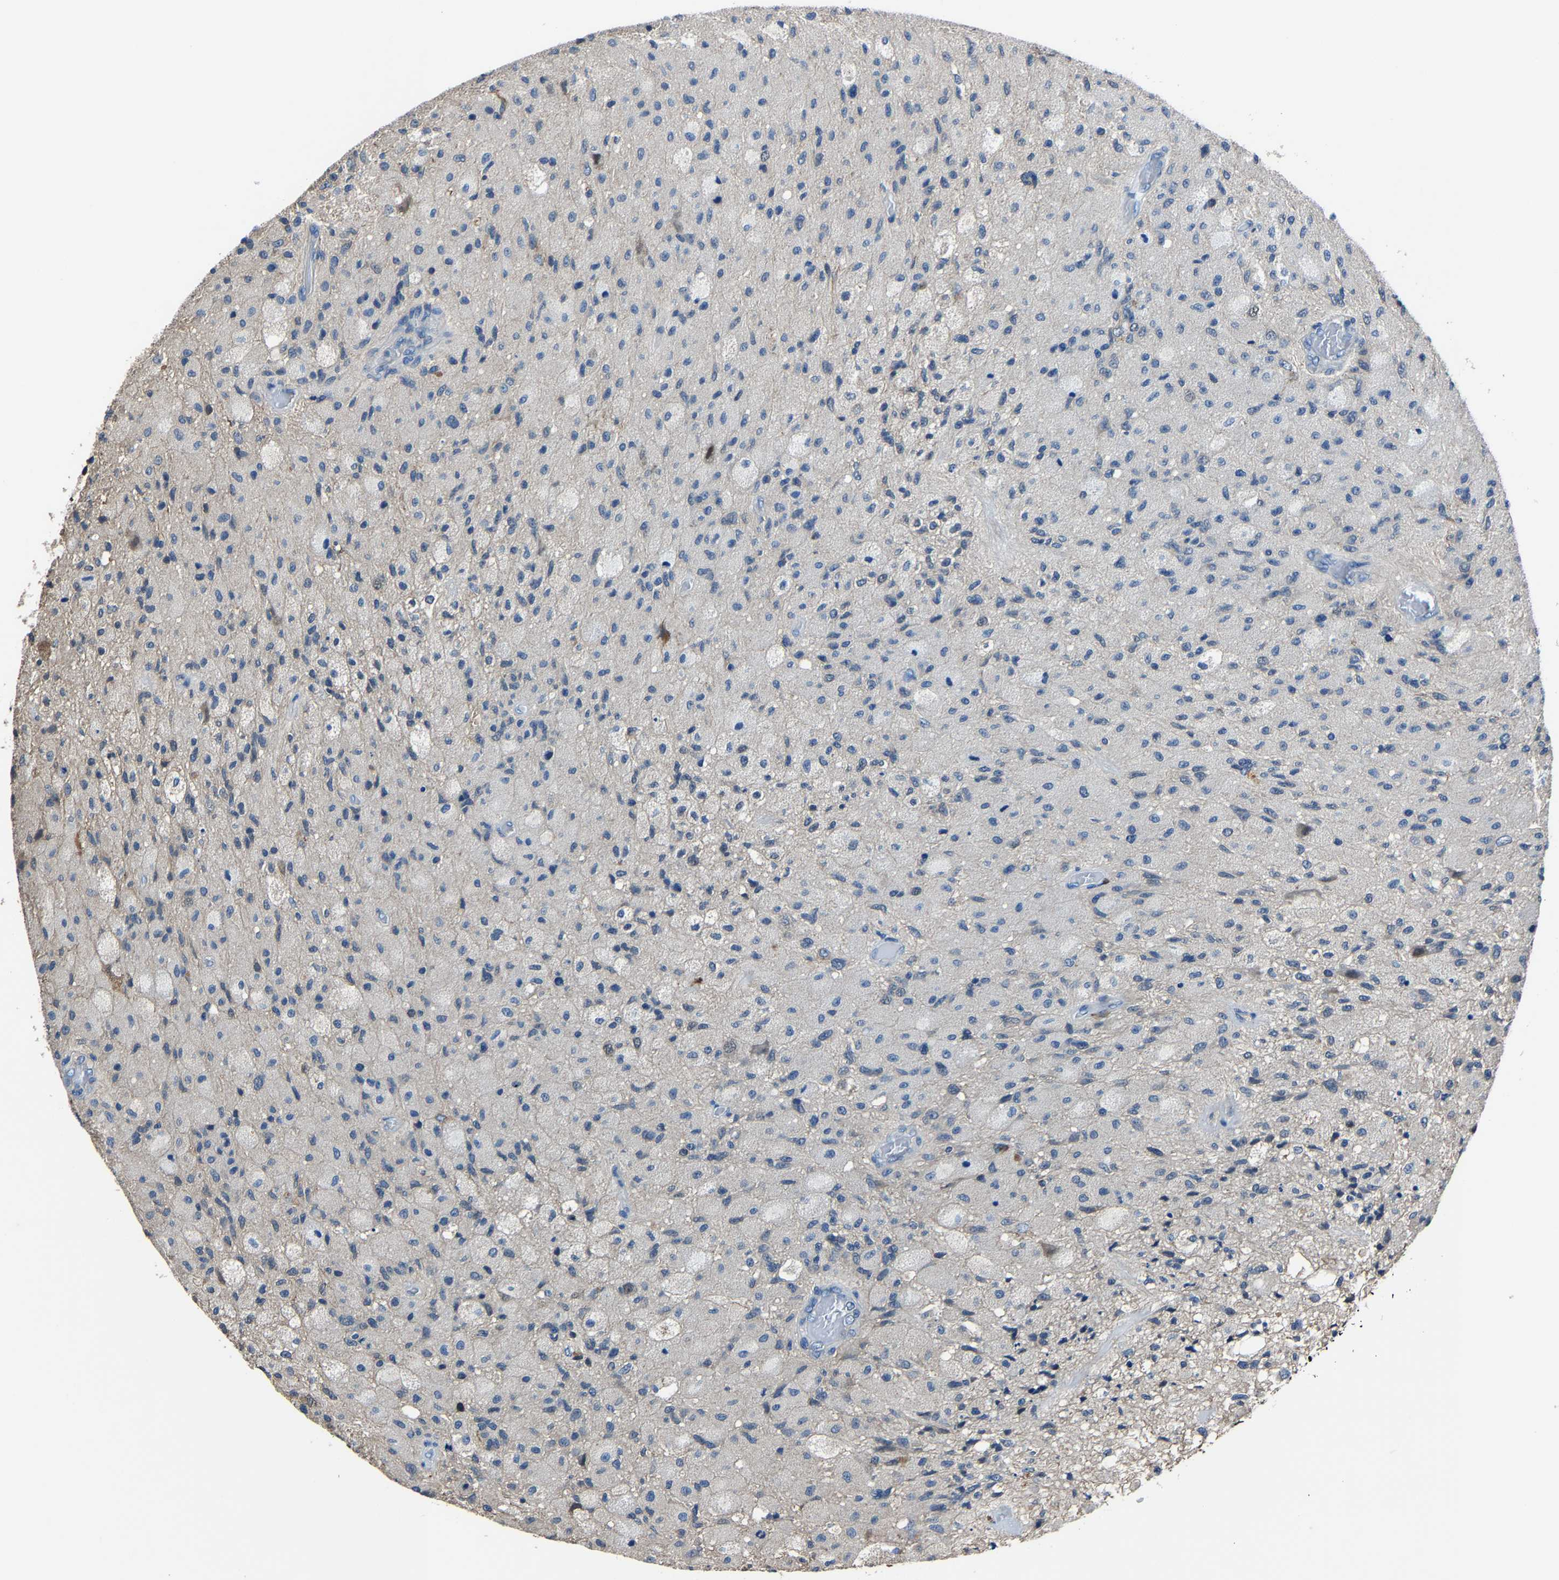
{"staining": {"intensity": "weak", "quantity": "<25%", "location": "cytoplasmic/membranous"}, "tissue": "glioma", "cell_type": "Tumor cells", "image_type": "cancer", "snomed": [{"axis": "morphology", "description": "Normal tissue, NOS"}, {"axis": "morphology", "description": "Glioma, malignant, High grade"}, {"axis": "topography", "description": "Cerebral cortex"}], "caption": "A high-resolution micrograph shows immunohistochemistry (IHC) staining of glioma, which demonstrates no significant expression in tumor cells. (DAB IHC with hematoxylin counter stain).", "gene": "STRBP", "patient": {"sex": "male", "age": 77}}